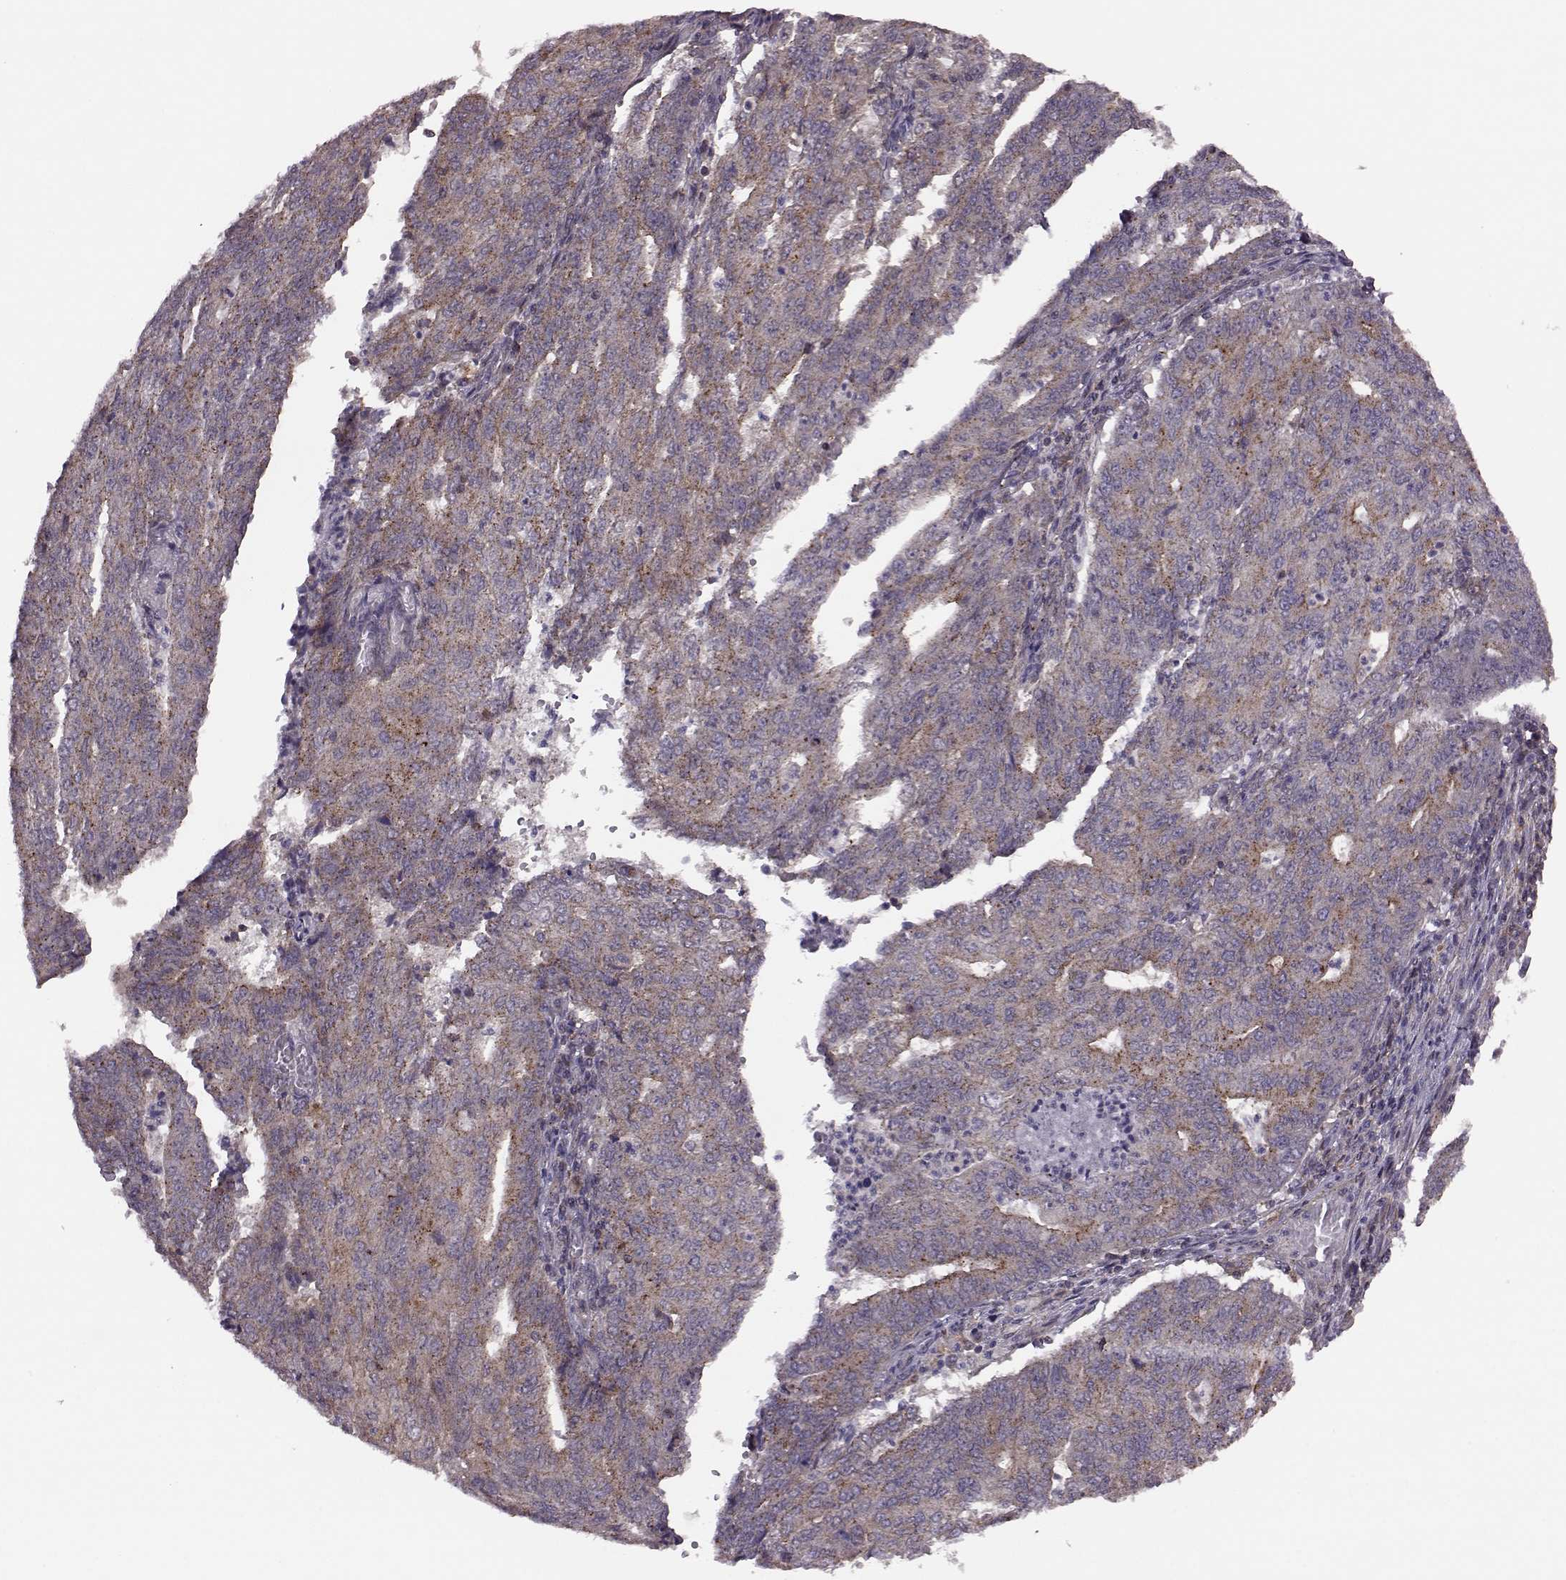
{"staining": {"intensity": "moderate", "quantity": ">75%", "location": "cytoplasmic/membranous"}, "tissue": "endometrial cancer", "cell_type": "Tumor cells", "image_type": "cancer", "snomed": [{"axis": "morphology", "description": "Adenocarcinoma, NOS"}, {"axis": "topography", "description": "Endometrium"}], "caption": "This is a micrograph of immunohistochemistry staining of endometrial adenocarcinoma, which shows moderate positivity in the cytoplasmic/membranous of tumor cells.", "gene": "FNIP2", "patient": {"sex": "female", "age": 82}}